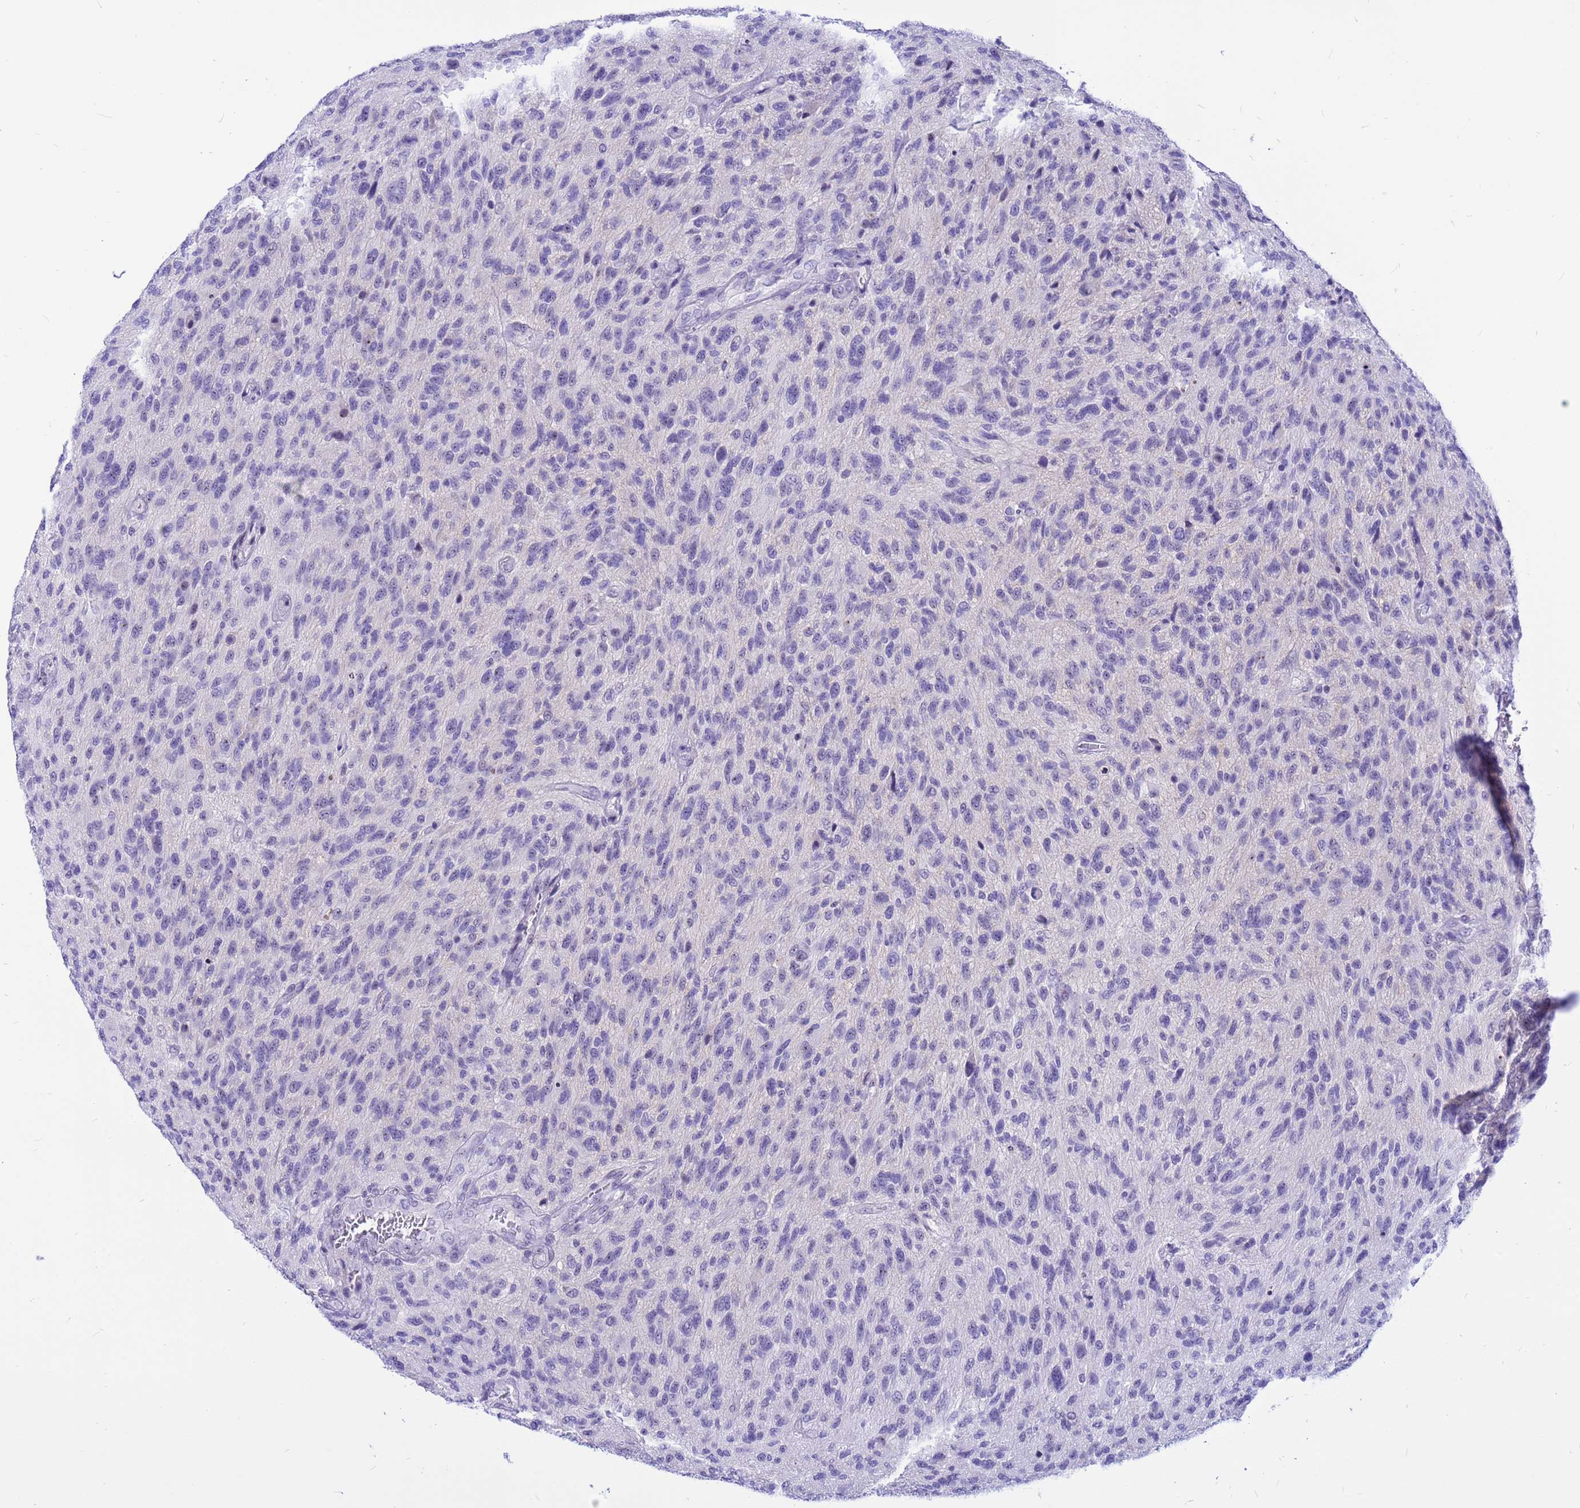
{"staining": {"intensity": "negative", "quantity": "none", "location": "none"}, "tissue": "glioma", "cell_type": "Tumor cells", "image_type": "cancer", "snomed": [{"axis": "morphology", "description": "Glioma, malignant, High grade"}, {"axis": "topography", "description": "Brain"}], "caption": "A high-resolution image shows immunohistochemistry staining of glioma, which shows no significant staining in tumor cells.", "gene": "DMRTC2", "patient": {"sex": "male", "age": 47}}